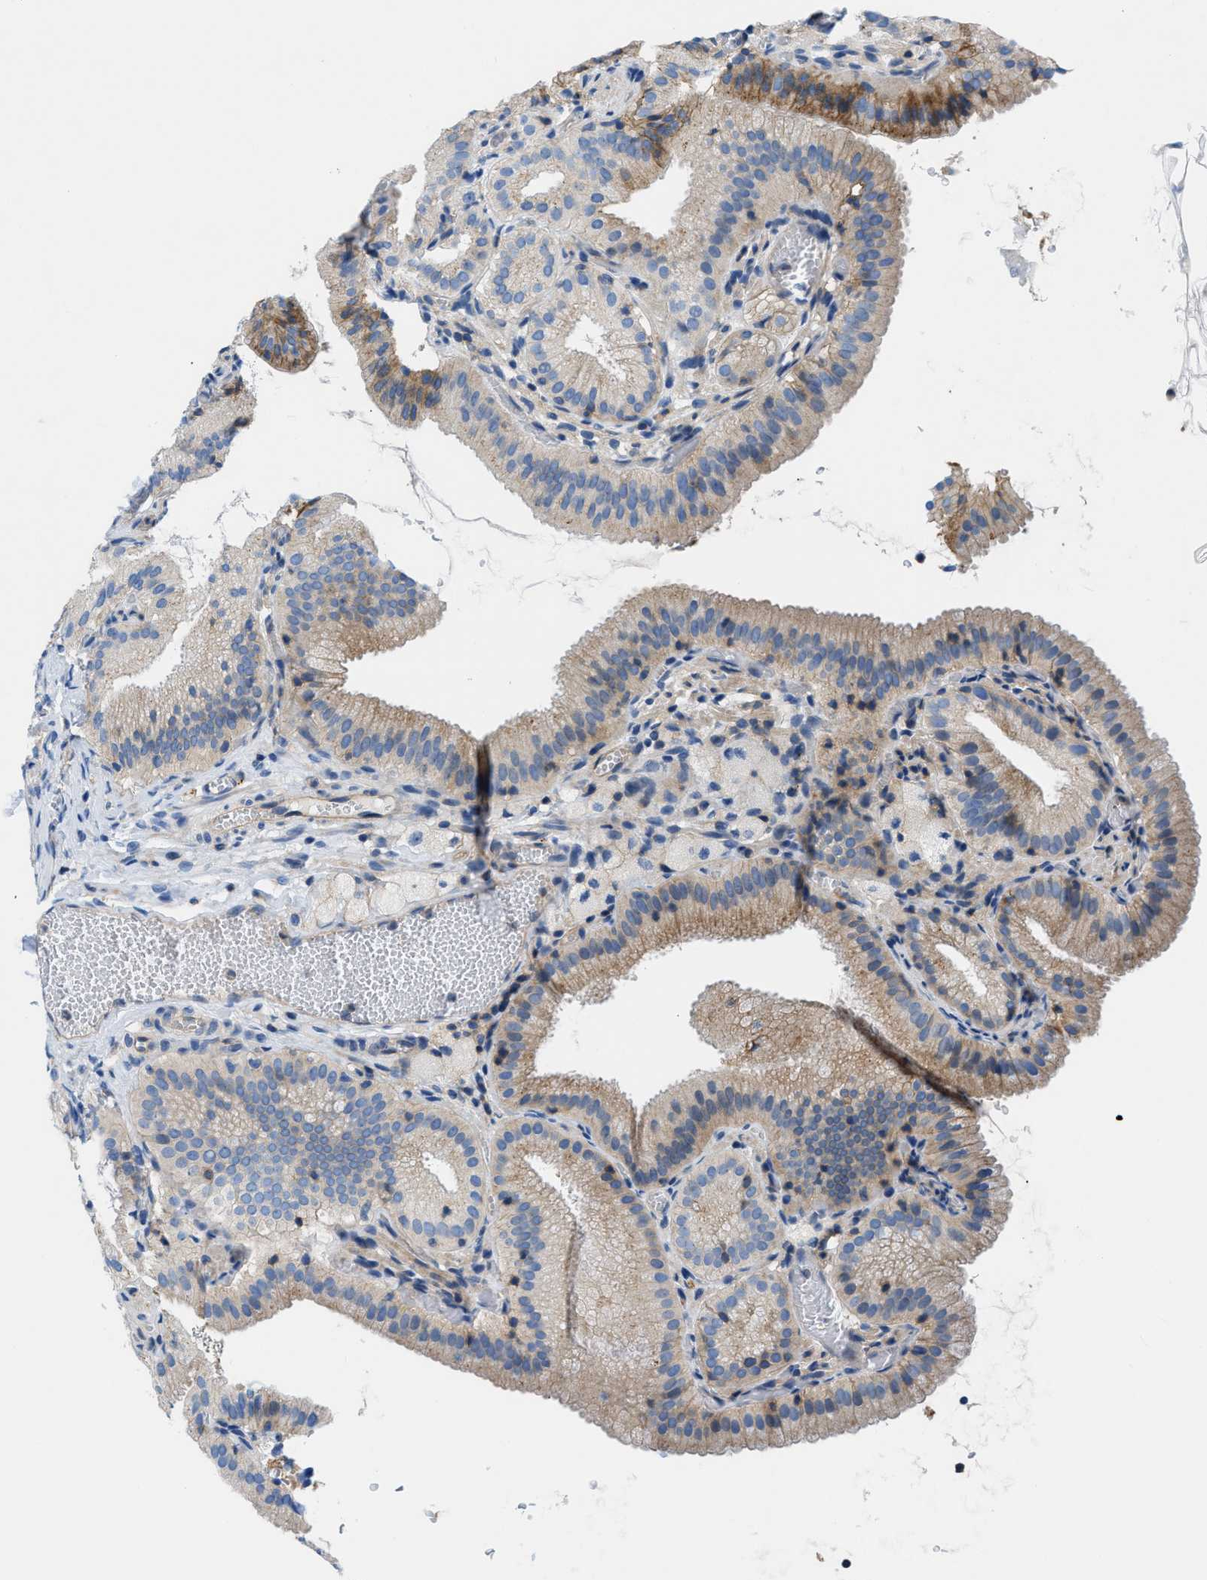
{"staining": {"intensity": "moderate", "quantity": ">75%", "location": "cytoplasmic/membranous"}, "tissue": "gallbladder", "cell_type": "Glandular cells", "image_type": "normal", "snomed": [{"axis": "morphology", "description": "Normal tissue, NOS"}, {"axis": "topography", "description": "Gallbladder"}], "caption": "IHC micrograph of unremarkable human gallbladder stained for a protein (brown), which reveals medium levels of moderate cytoplasmic/membranous staining in approximately >75% of glandular cells.", "gene": "ORAI1", "patient": {"sex": "male", "age": 54}}